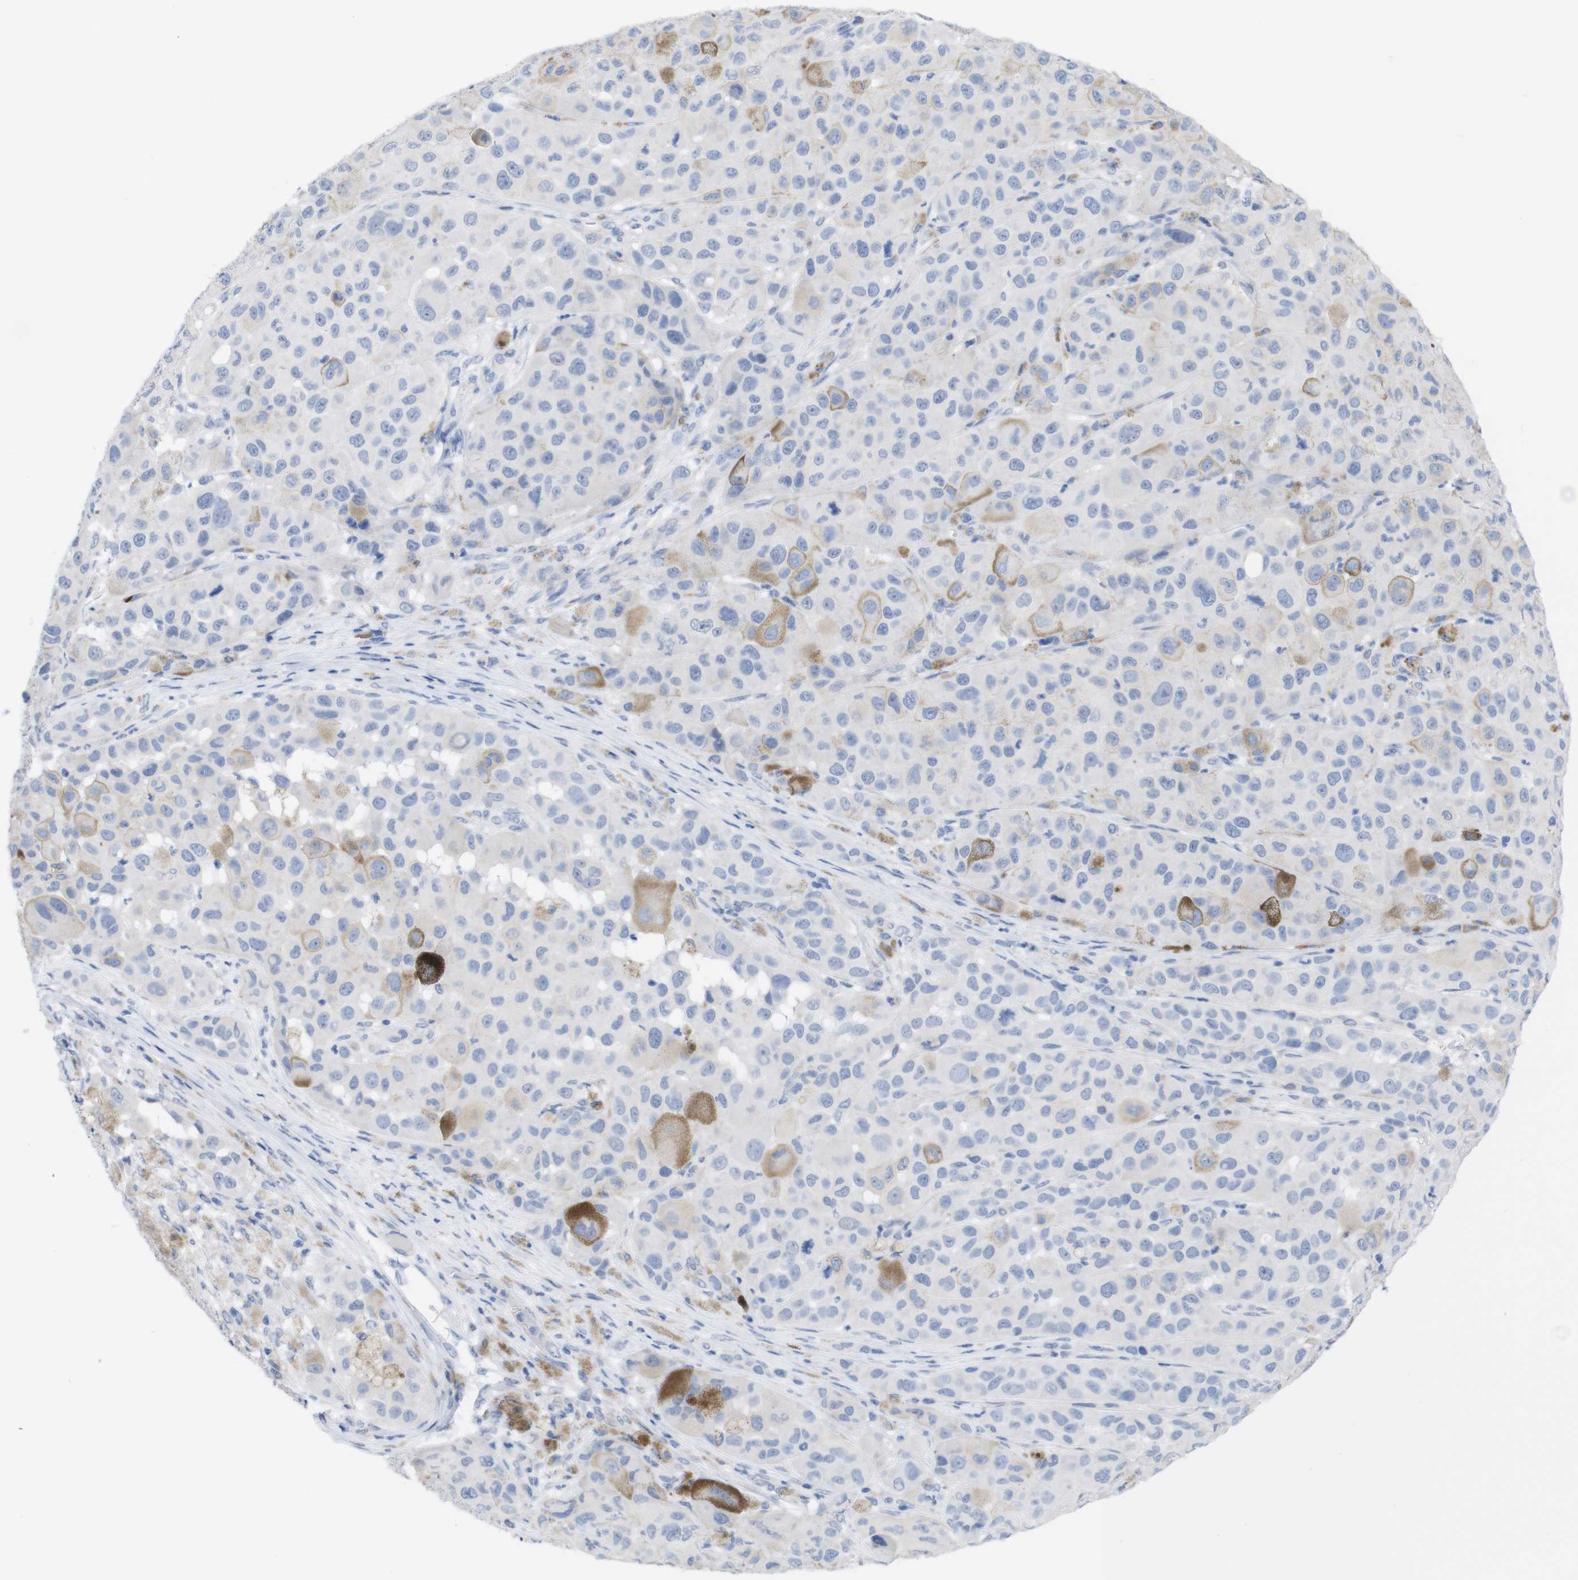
{"staining": {"intensity": "moderate", "quantity": "<25%", "location": "cytoplasmic/membranous"}, "tissue": "melanoma", "cell_type": "Tumor cells", "image_type": "cancer", "snomed": [{"axis": "morphology", "description": "Malignant melanoma, NOS"}, {"axis": "topography", "description": "Skin"}], "caption": "A brown stain highlights moderate cytoplasmic/membranous positivity of a protein in human malignant melanoma tumor cells.", "gene": "PNMA1", "patient": {"sex": "male", "age": 96}}